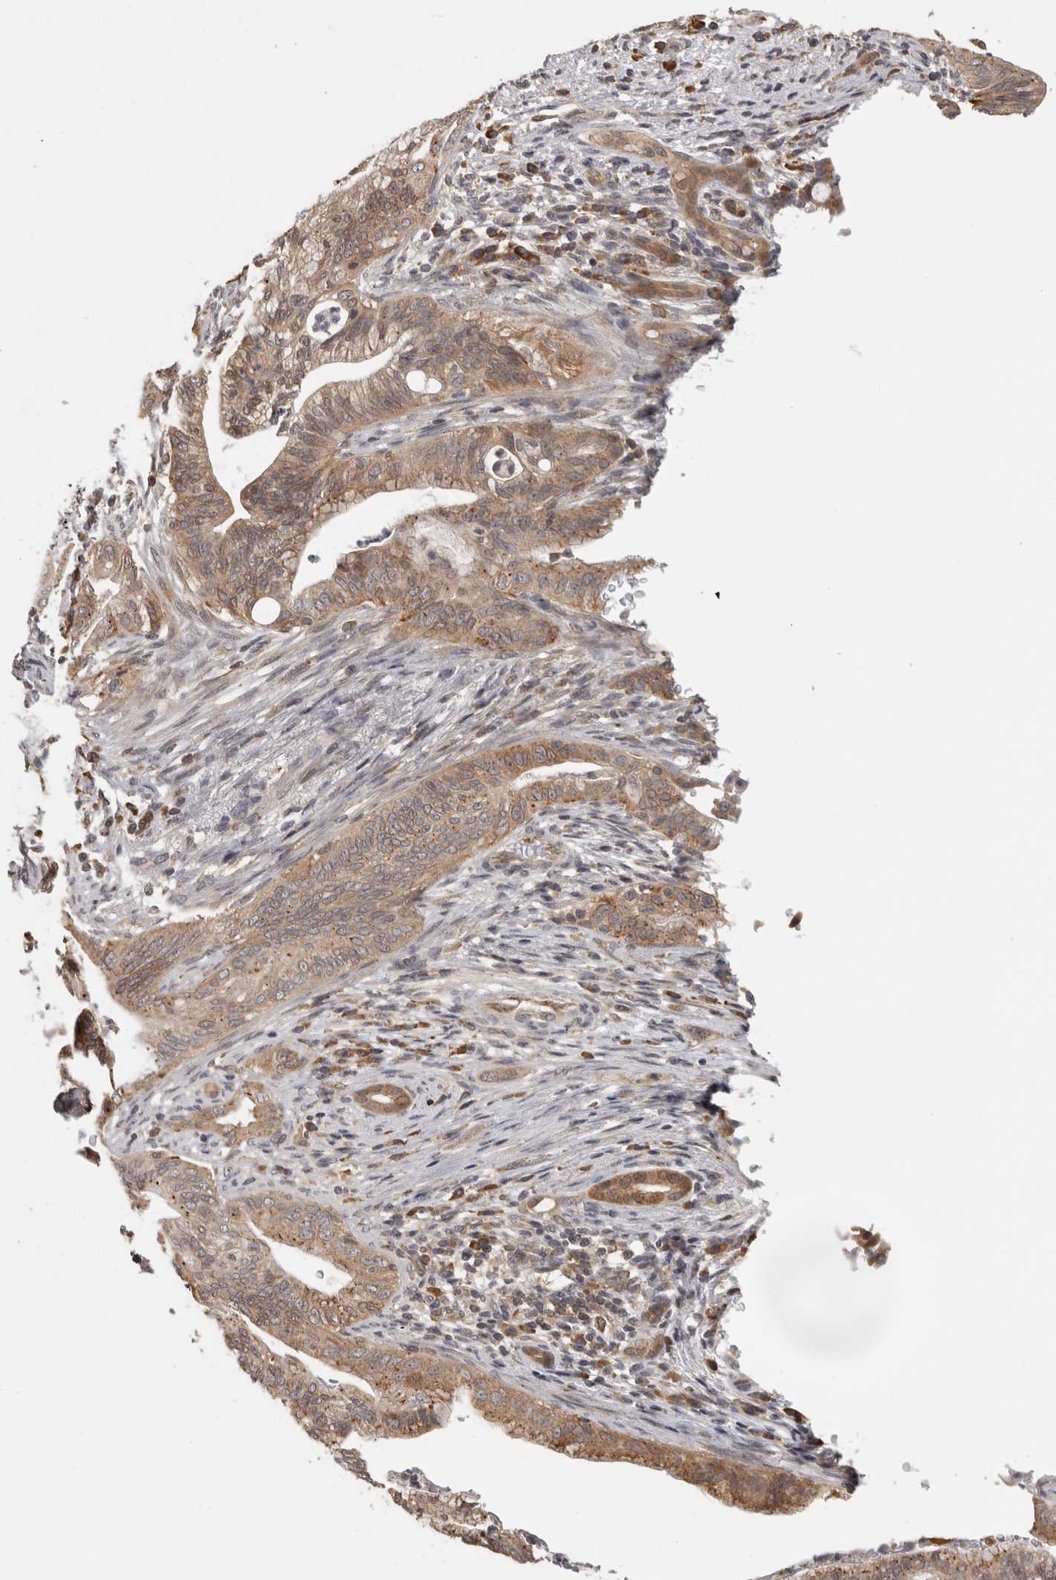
{"staining": {"intensity": "weak", "quantity": ">75%", "location": "cytoplasmic/membranous"}, "tissue": "pancreatic cancer", "cell_type": "Tumor cells", "image_type": "cancer", "snomed": [{"axis": "morphology", "description": "Adenocarcinoma, NOS"}, {"axis": "topography", "description": "Pancreas"}], "caption": "IHC micrograph of pancreatic cancer (adenocarcinoma) stained for a protein (brown), which demonstrates low levels of weak cytoplasmic/membranous positivity in approximately >75% of tumor cells.", "gene": "ACAT2", "patient": {"sex": "male", "age": 58}}